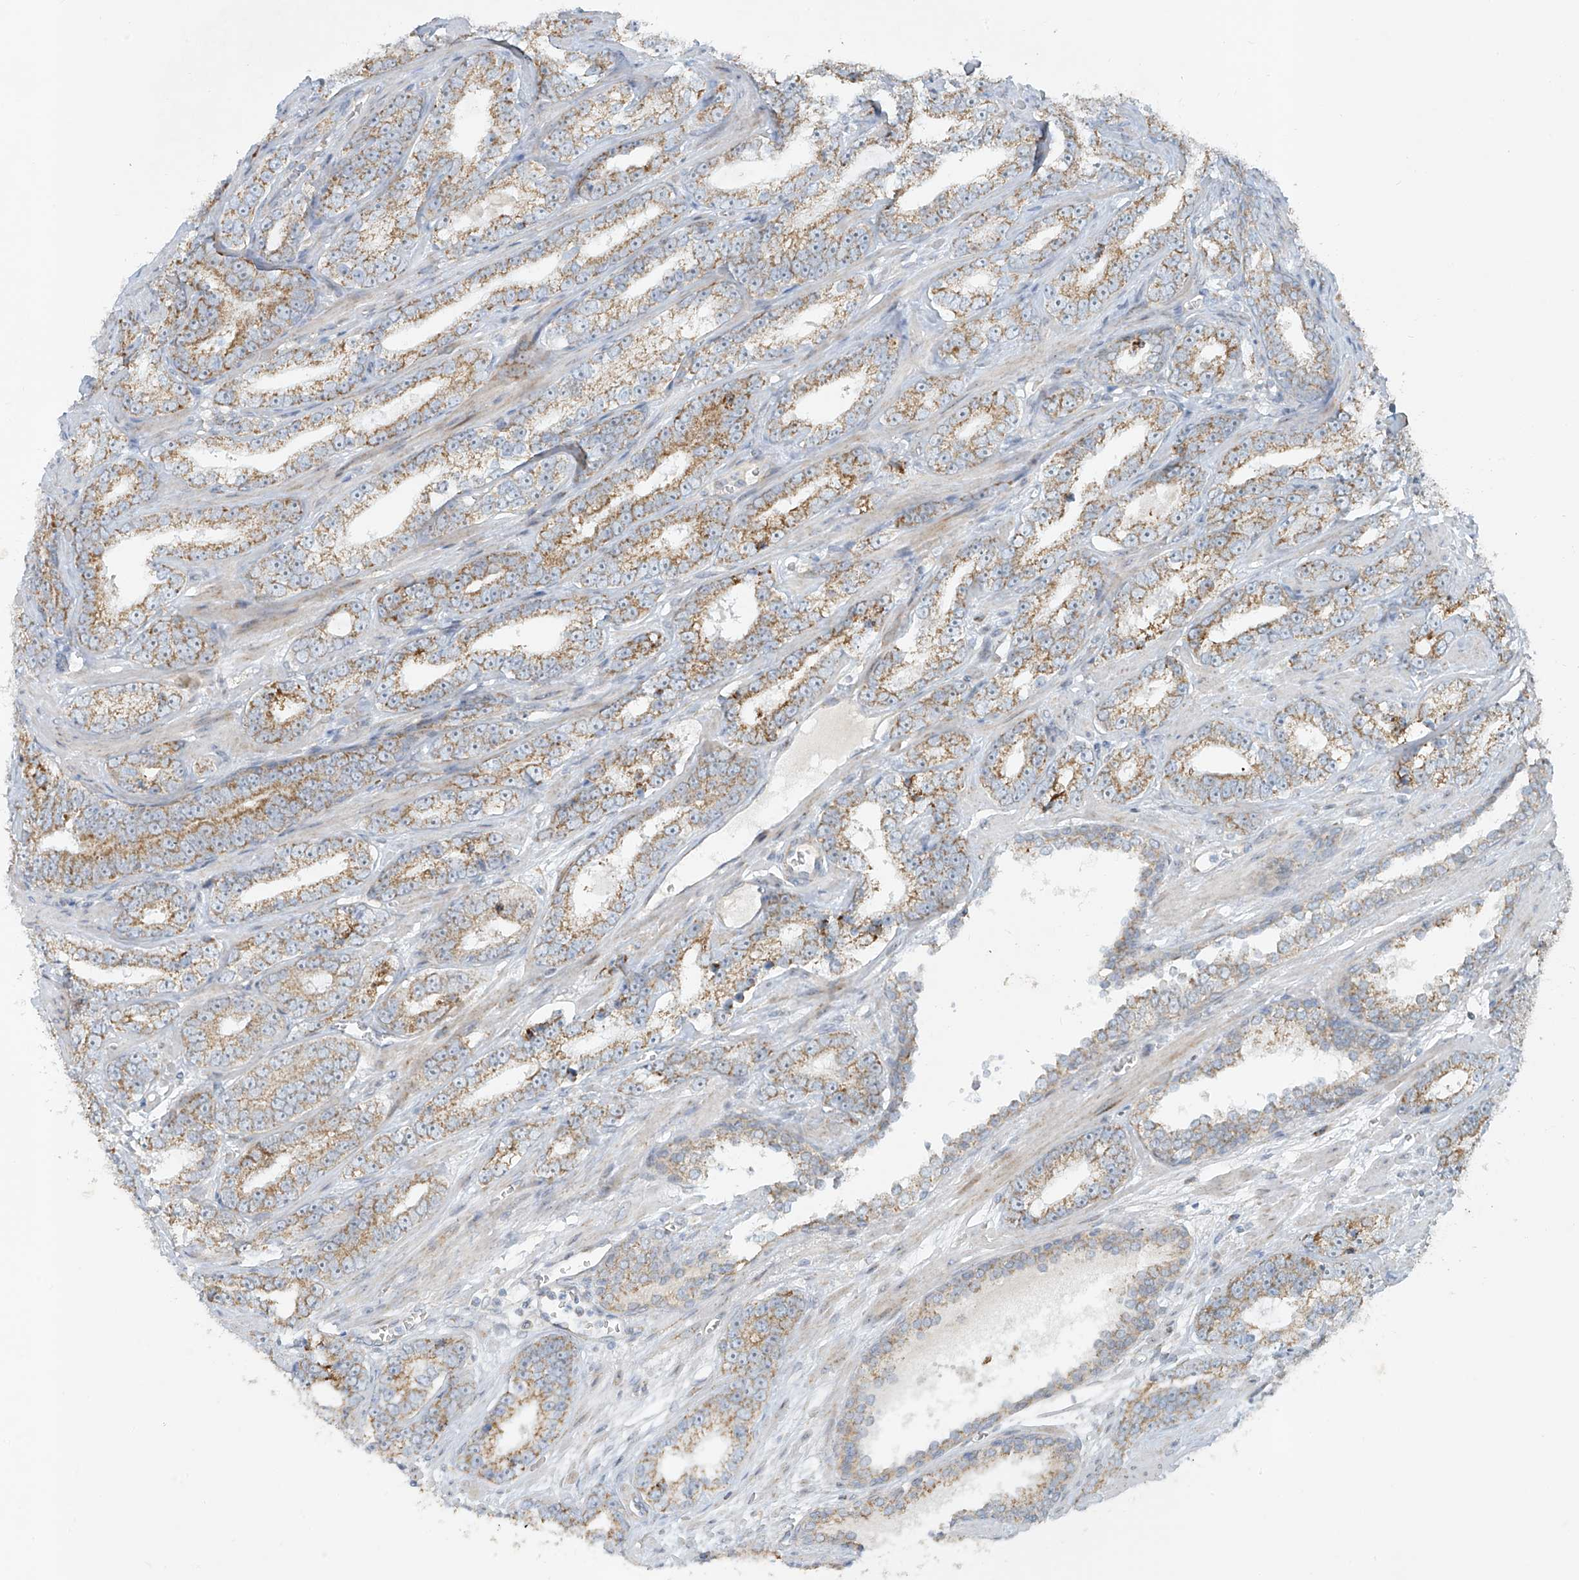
{"staining": {"intensity": "moderate", "quantity": "25%-75%", "location": "cytoplasmic/membranous"}, "tissue": "prostate cancer", "cell_type": "Tumor cells", "image_type": "cancer", "snomed": [{"axis": "morphology", "description": "Adenocarcinoma, High grade"}, {"axis": "topography", "description": "Prostate"}], "caption": "Protein staining displays moderate cytoplasmic/membranous staining in about 25%-75% of tumor cells in high-grade adenocarcinoma (prostate).", "gene": "SMDT1", "patient": {"sex": "male", "age": 62}}